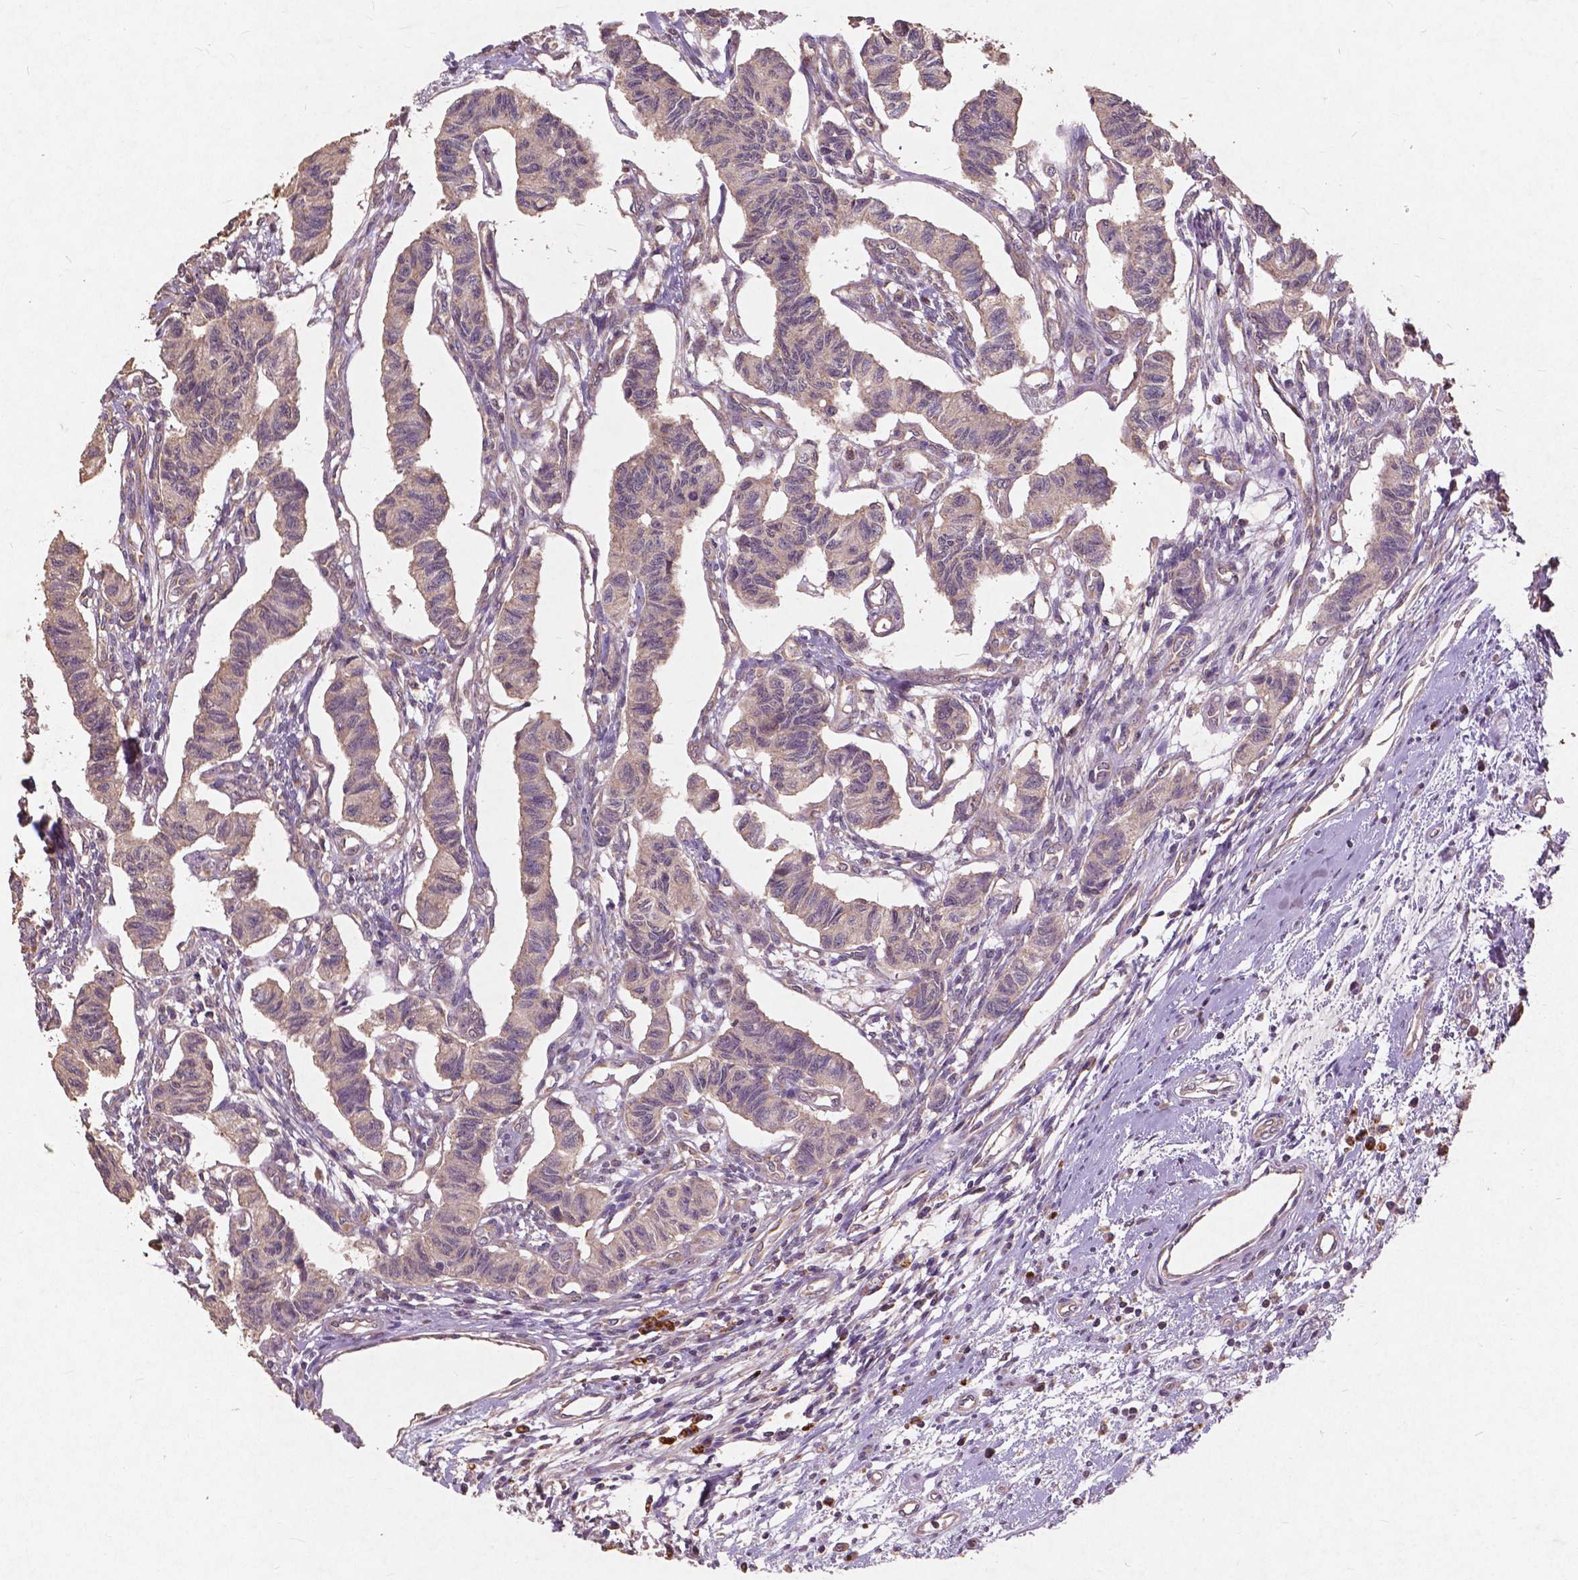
{"staining": {"intensity": "weak", "quantity": "25%-75%", "location": "cytoplasmic/membranous"}, "tissue": "carcinoid", "cell_type": "Tumor cells", "image_type": "cancer", "snomed": [{"axis": "morphology", "description": "Carcinoid, malignant, NOS"}, {"axis": "topography", "description": "Kidney"}], "caption": "Carcinoid stained with immunohistochemistry (IHC) shows weak cytoplasmic/membranous positivity in about 25%-75% of tumor cells. The protein of interest is stained brown, and the nuclei are stained in blue (DAB (3,3'-diaminobenzidine) IHC with brightfield microscopy, high magnification).", "gene": "ST6GALNAC5", "patient": {"sex": "female", "age": 41}}